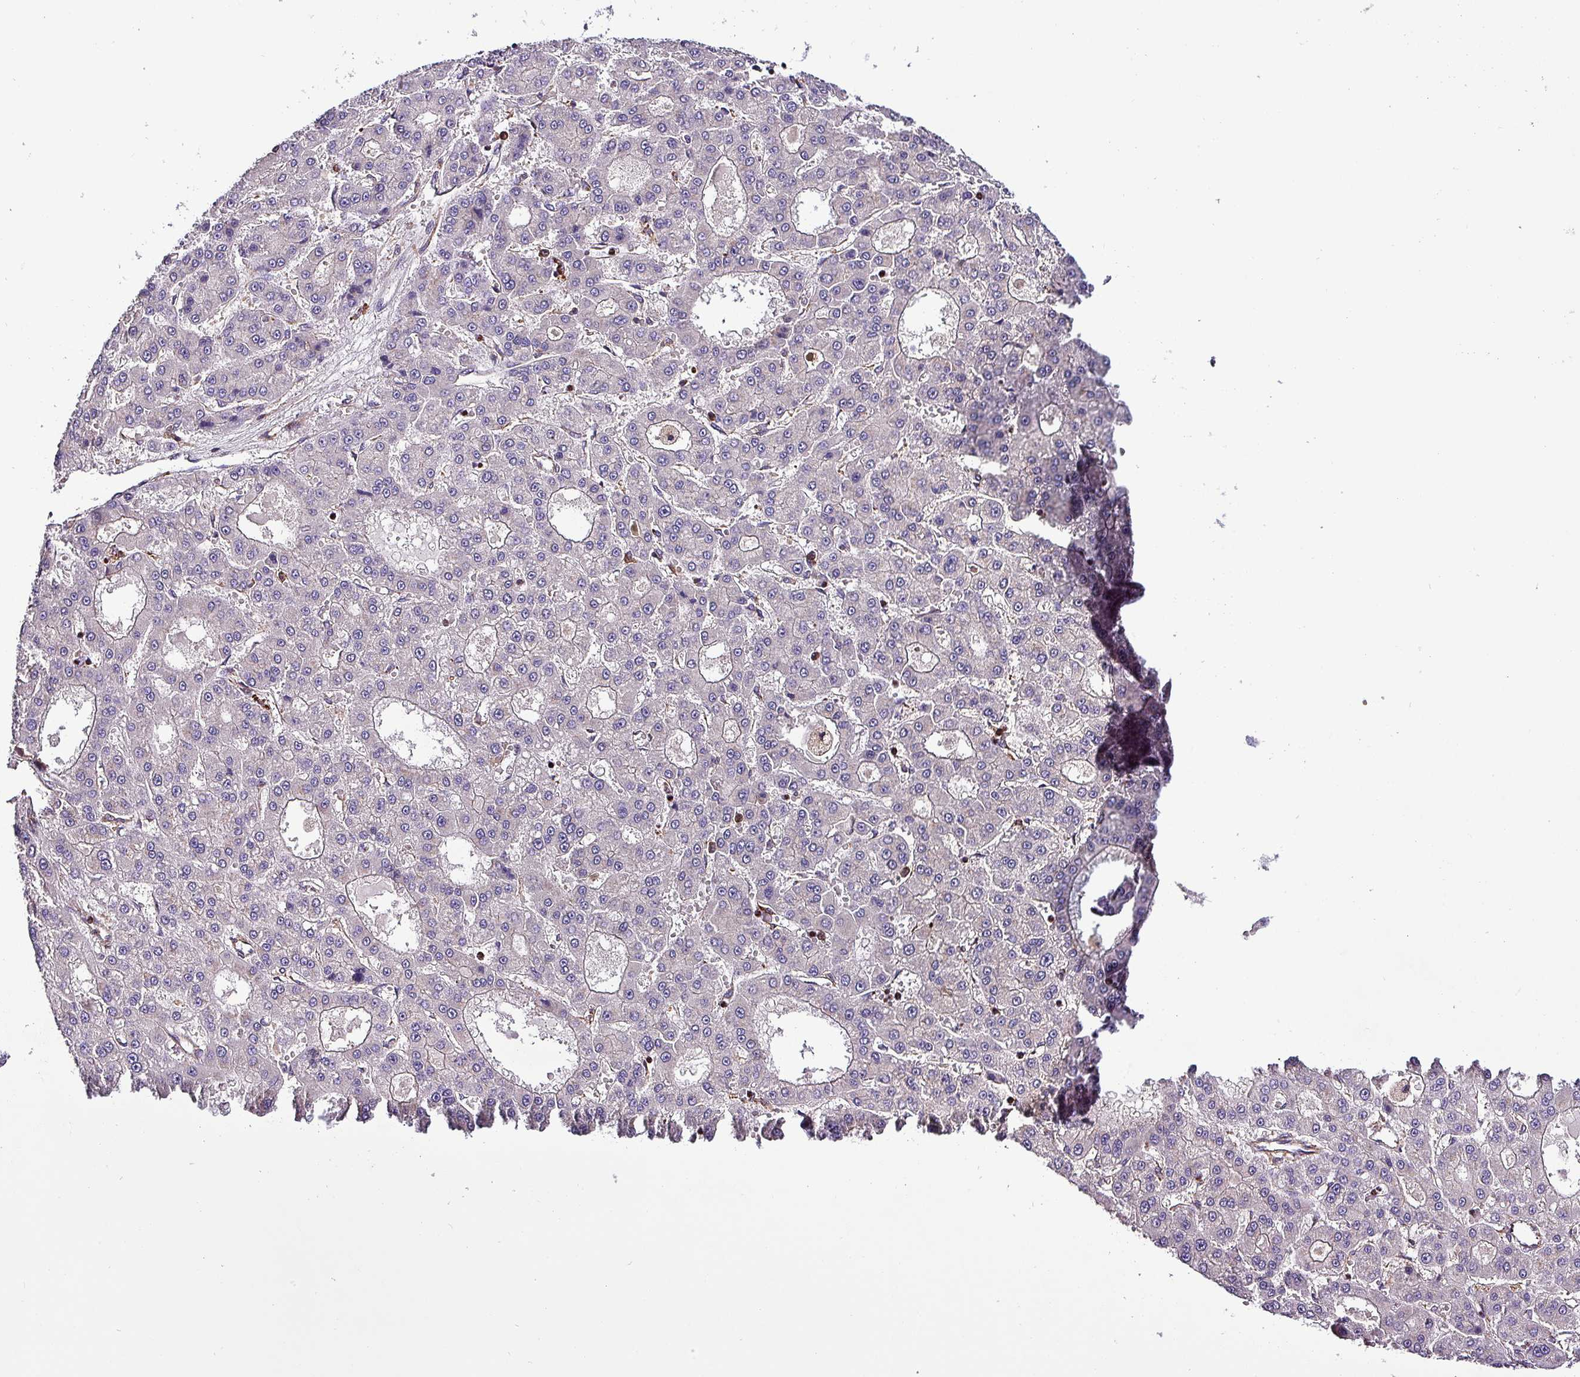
{"staining": {"intensity": "negative", "quantity": "none", "location": "none"}, "tissue": "liver cancer", "cell_type": "Tumor cells", "image_type": "cancer", "snomed": [{"axis": "morphology", "description": "Carcinoma, Hepatocellular, NOS"}, {"axis": "topography", "description": "Liver"}], "caption": "The immunohistochemistry (IHC) photomicrograph has no significant staining in tumor cells of liver cancer (hepatocellular carcinoma) tissue.", "gene": "VAMP4", "patient": {"sex": "male", "age": 70}}